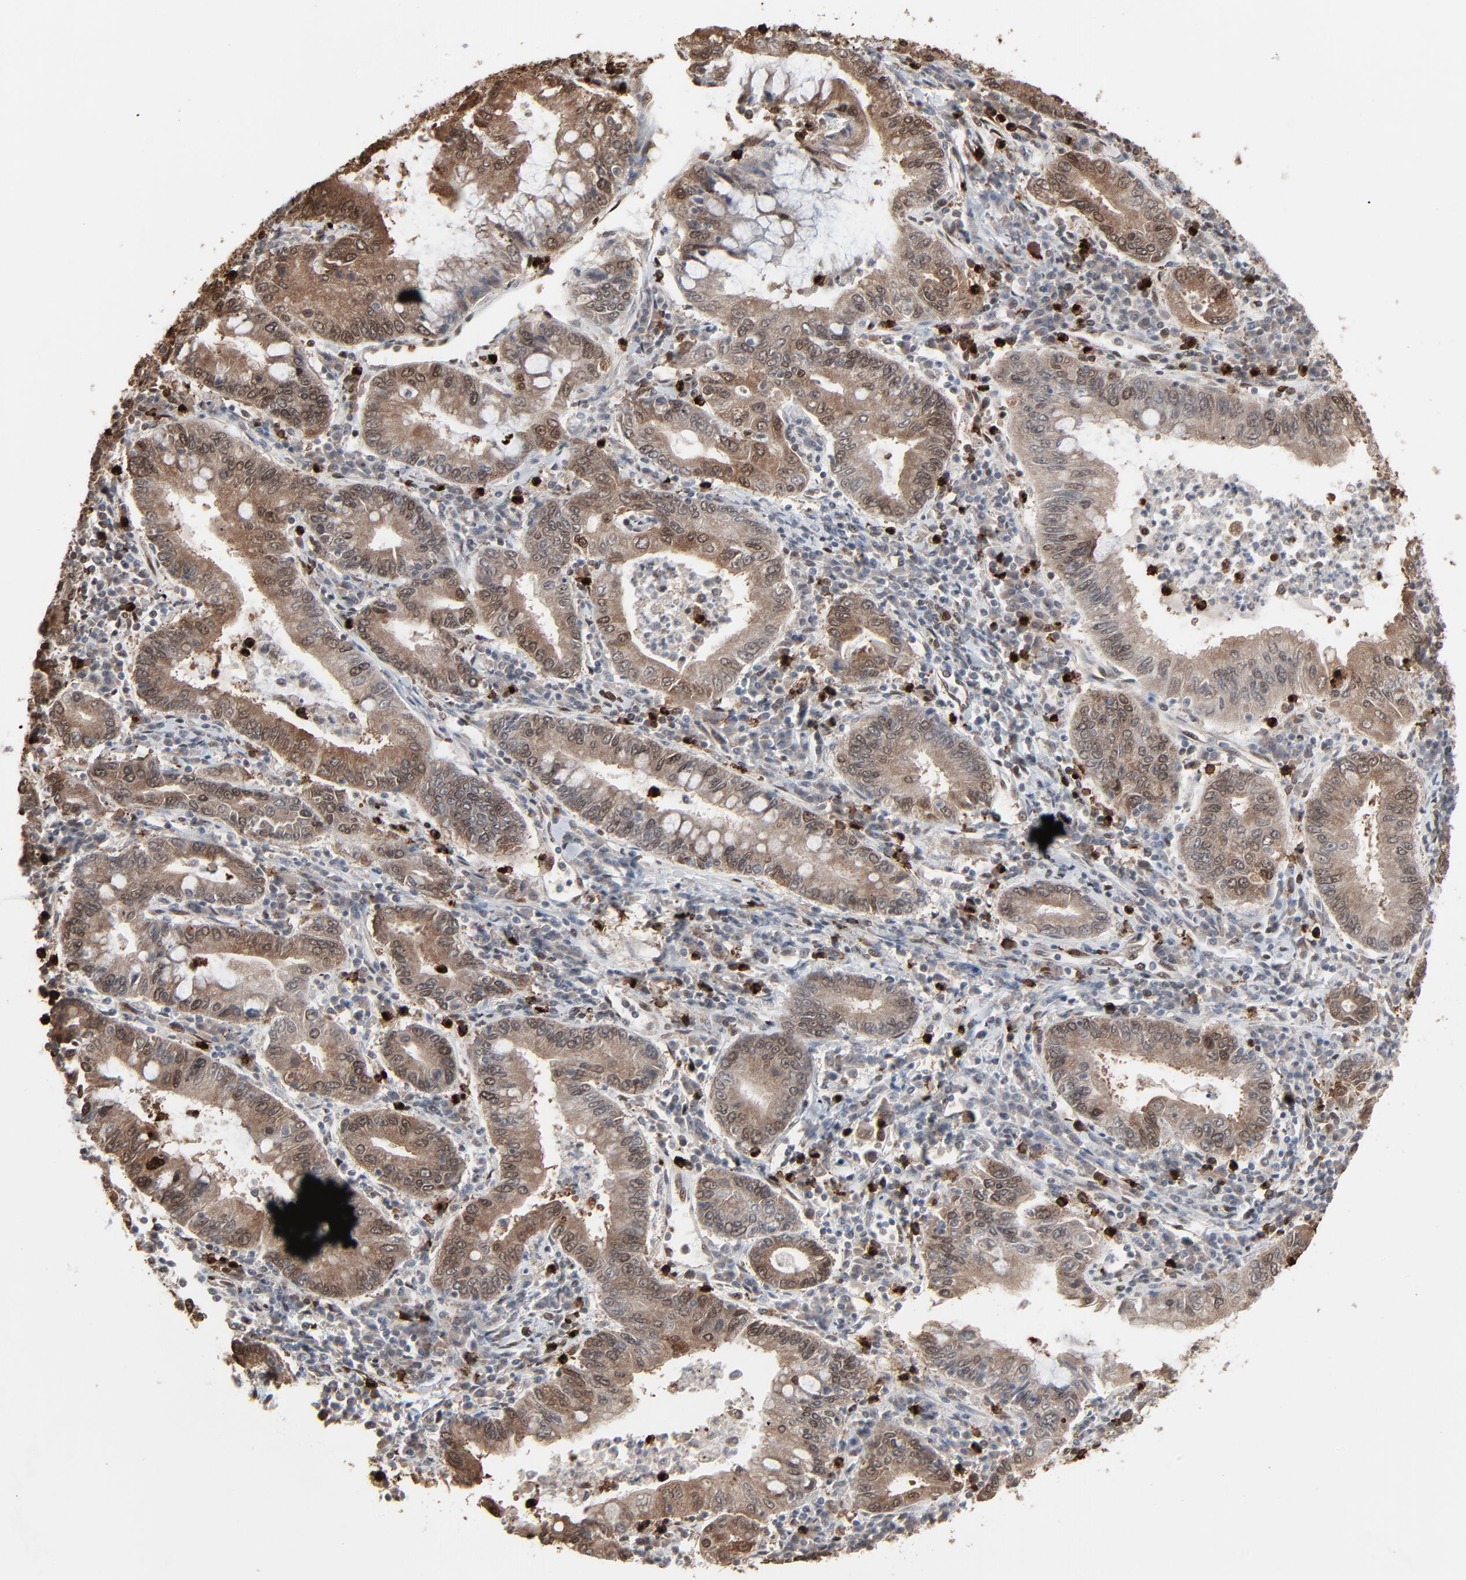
{"staining": {"intensity": "moderate", "quantity": ">75%", "location": "cytoplasmic/membranous,nuclear"}, "tissue": "stomach cancer", "cell_type": "Tumor cells", "image_type": "cancer", "snomed": [{"axis": "morphology", "description": "Normal tissue, NOS"}, {"axis": "morphology", "description": "Adenocarcinoma, NOS"}, {"axis": "topography", "description": "Esophagus"}, {"axis": "topography", "description": "Stomach, upper"}, {"axis": "topography", "description": "Peripheral nerve tissue"}], "caption": "Tumor cells exhibit medium levels of moderate cytoplasmic/membranous and nuclear staining in about >75% of cells in human stomach cancer.", "gene": "MEIS2", "patient": {"sex": "male", "age": 62}}